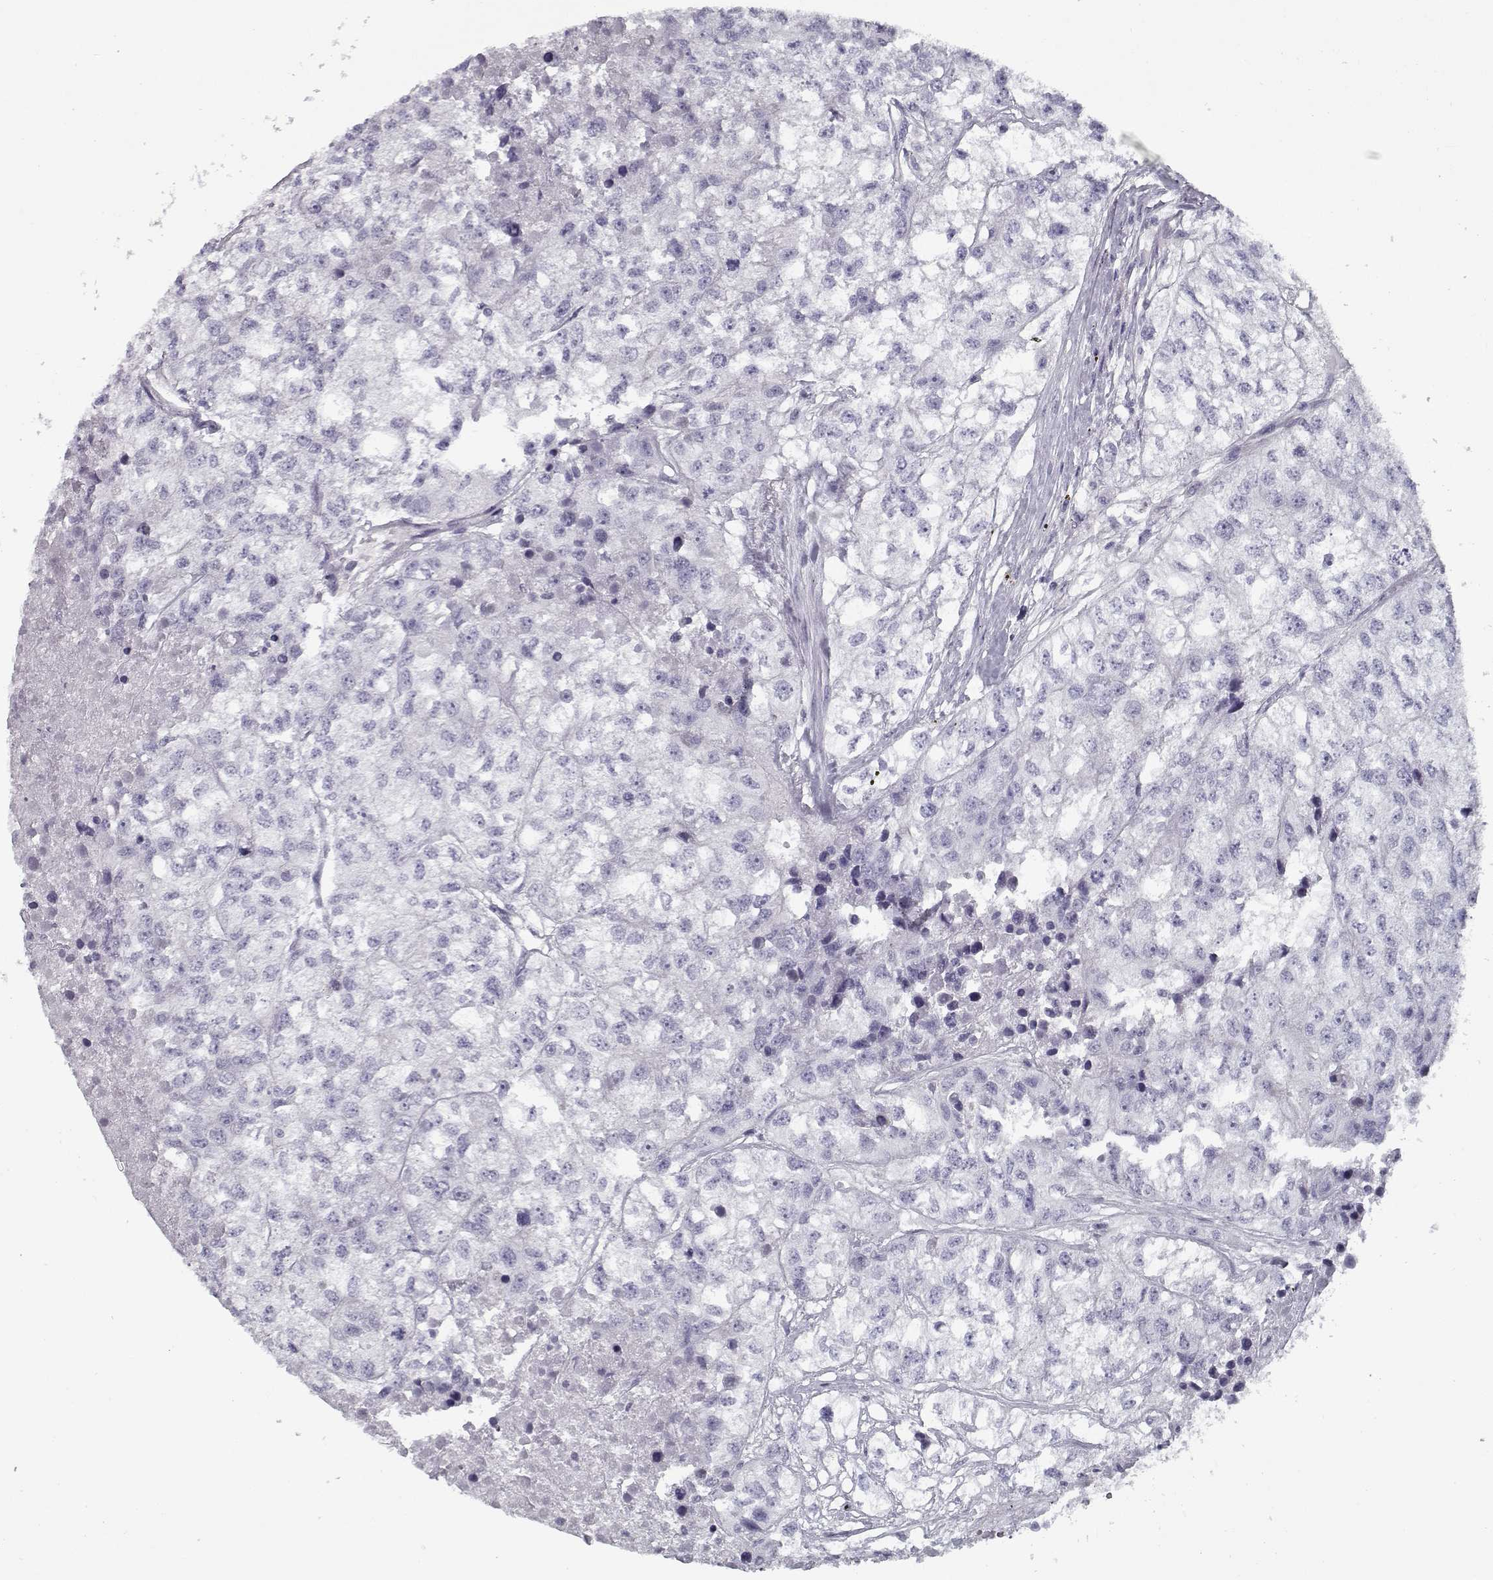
{"staining": {"intensity": "negative", "quantity": "none", "location": "none"}, "tissue": "renal cancer", "cell_type": "Tumor cells", "image_type": "cancer", "snomed": [{"axis": "morphology", "description": "Adenocarcinoma, NOS"}, {"axis": "topography", "description": "Kidney"}], "caption": "Immunohistochemistry photomicrograph of neoplastic tissue: human adenocarcinoma (renal) stained with DAB exhibits no significant protein positivity in tumor cells. (Stains: DAB (3,3'-diaminobenzidine) immunohistochemistry with hematoxylin counter stain, Microscopy: brightfield microscopy at high magnification).", "gene": "CCDC136", "patient": {"sex": "male", "age": 56}}